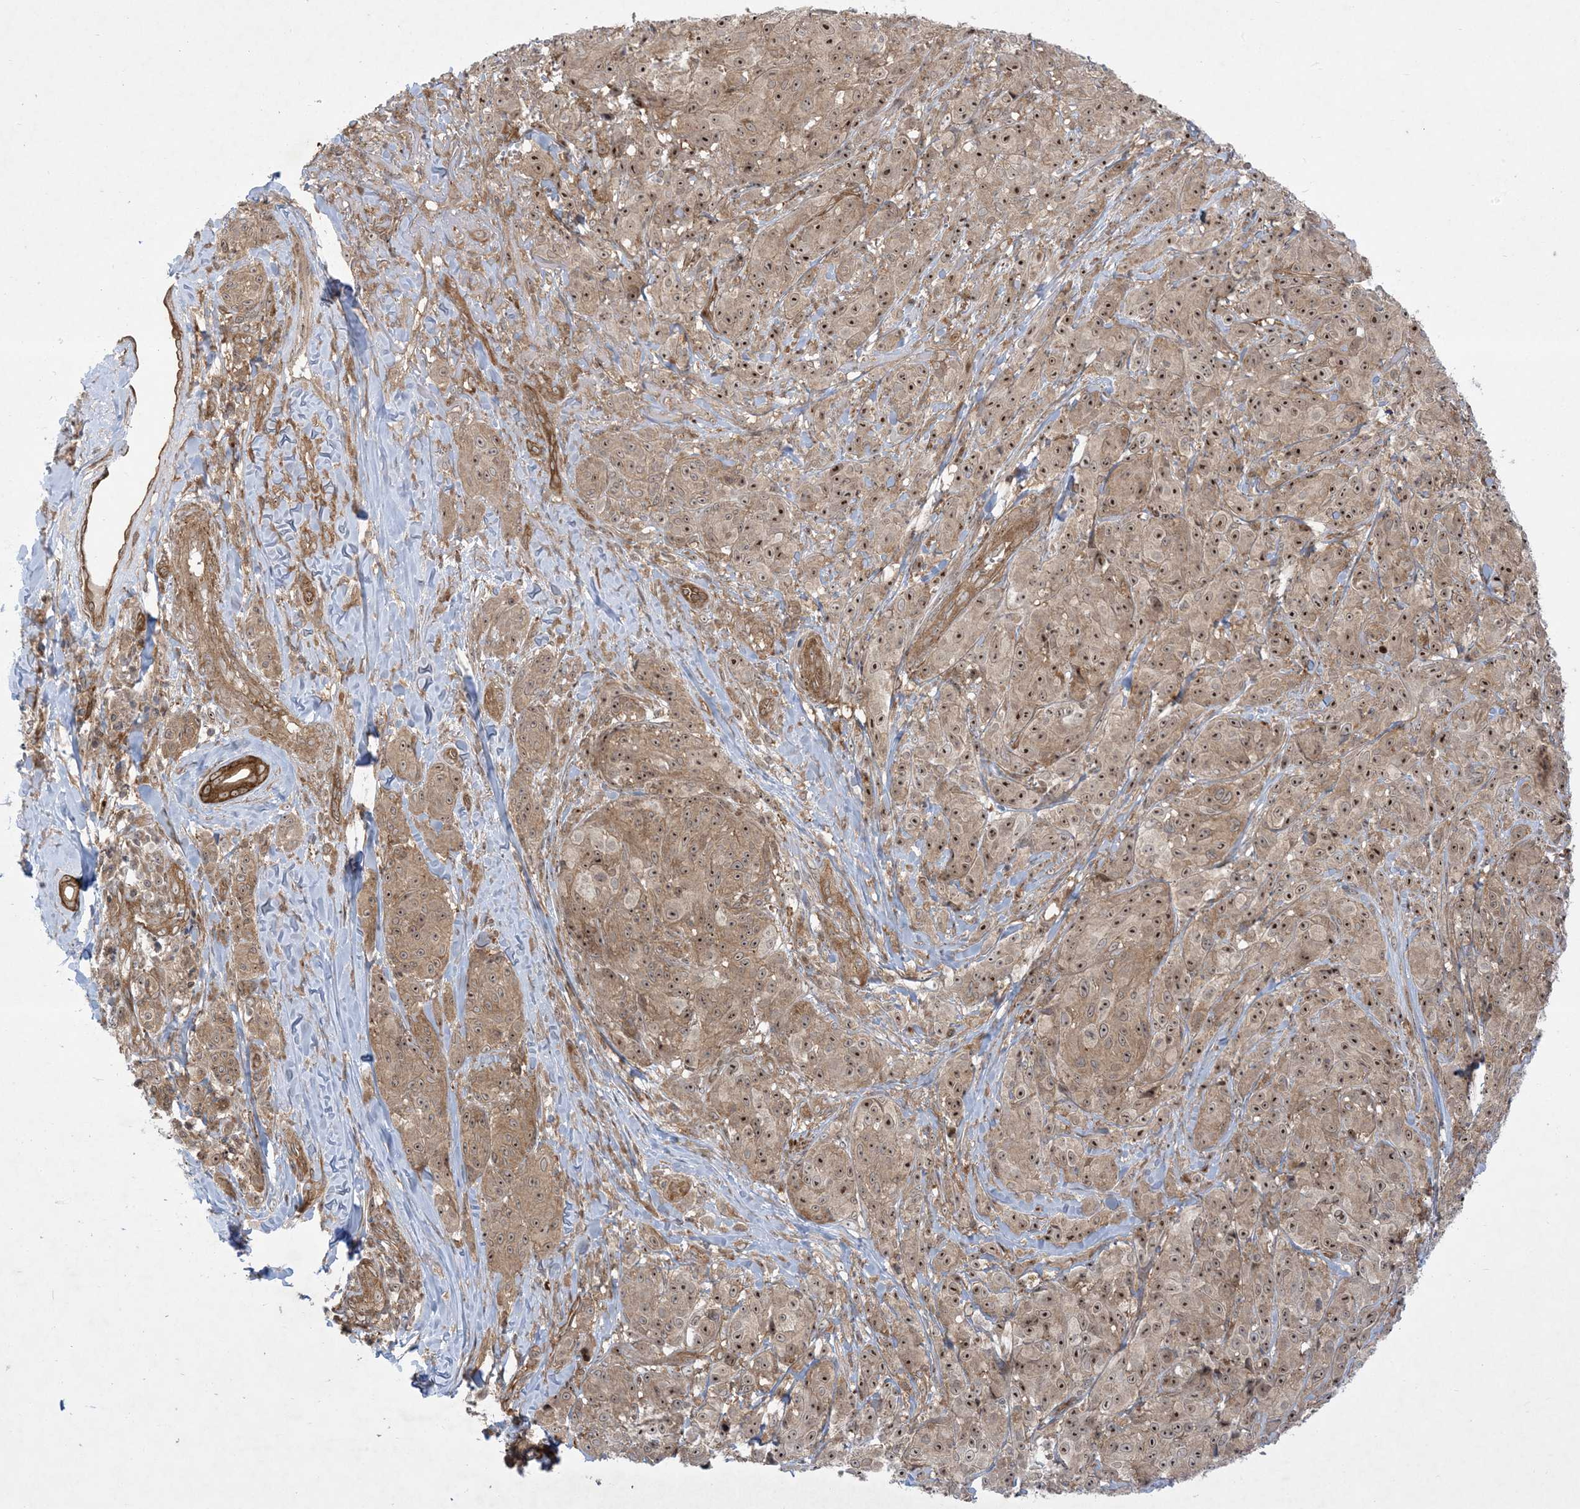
{"staining": {"intensity": "moderate", "quantity": ">75%", "location": "cytoplasmic/membranous,nuclear"}, "tissue": "melanoma", "cell_type": "Tumor cells", "image_type": "cancer", "snomed": [{"axis": "morphology", "description": "Malignant melanoma, NOS"}, {"axis": "topography", "description": "Skin"}], "caption": "Brown immunohistochemical staining in malignant melanoma exhibits moderate cytoplasmic/membranous and nuclear expression in approximately >75% of tumor cells.", "gene": "SOGA3", "patient": {"sex": "male", "age": 73}}